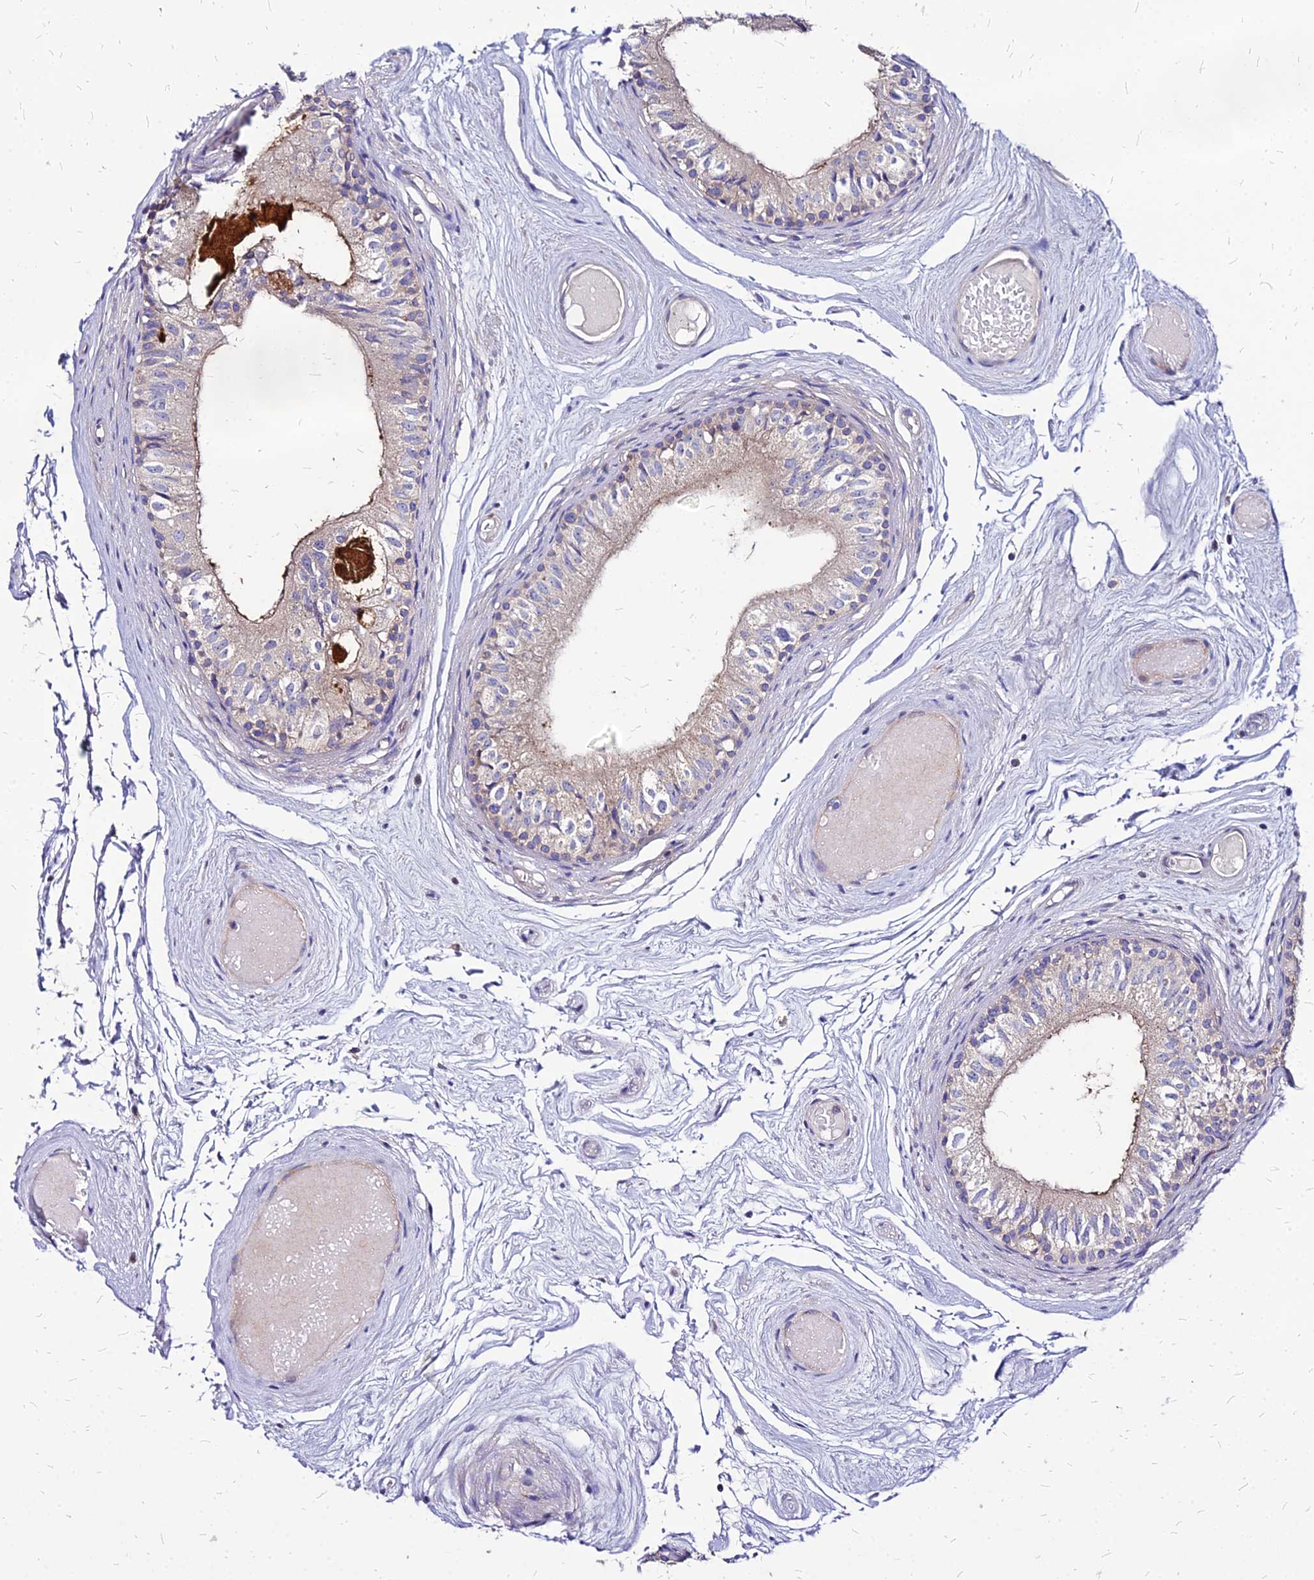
{"staining": {"intensity": "weak", "quantity": "25%-75%", "location": "cytoplasmic/membranous"}, "tissue": "epididymis", "cell_type": "Glandular cells", "image_type": "normal", "snomed": [{"axis": "morphology", "description": "Normal tissue, NOS"}, {"axis": "topography", "description": "Epididymis"}], "caption": "Protein expression analysis of benign human epididymis reveals weak cytoplasmic/membranous staining in about 25%-75% of glandular cells. Immunohistochemistry stains the protein of interest in brown and the nuclei are stained blue.", "gene": "COMMD10", "patient": {"sex": "male", "age": 79}}